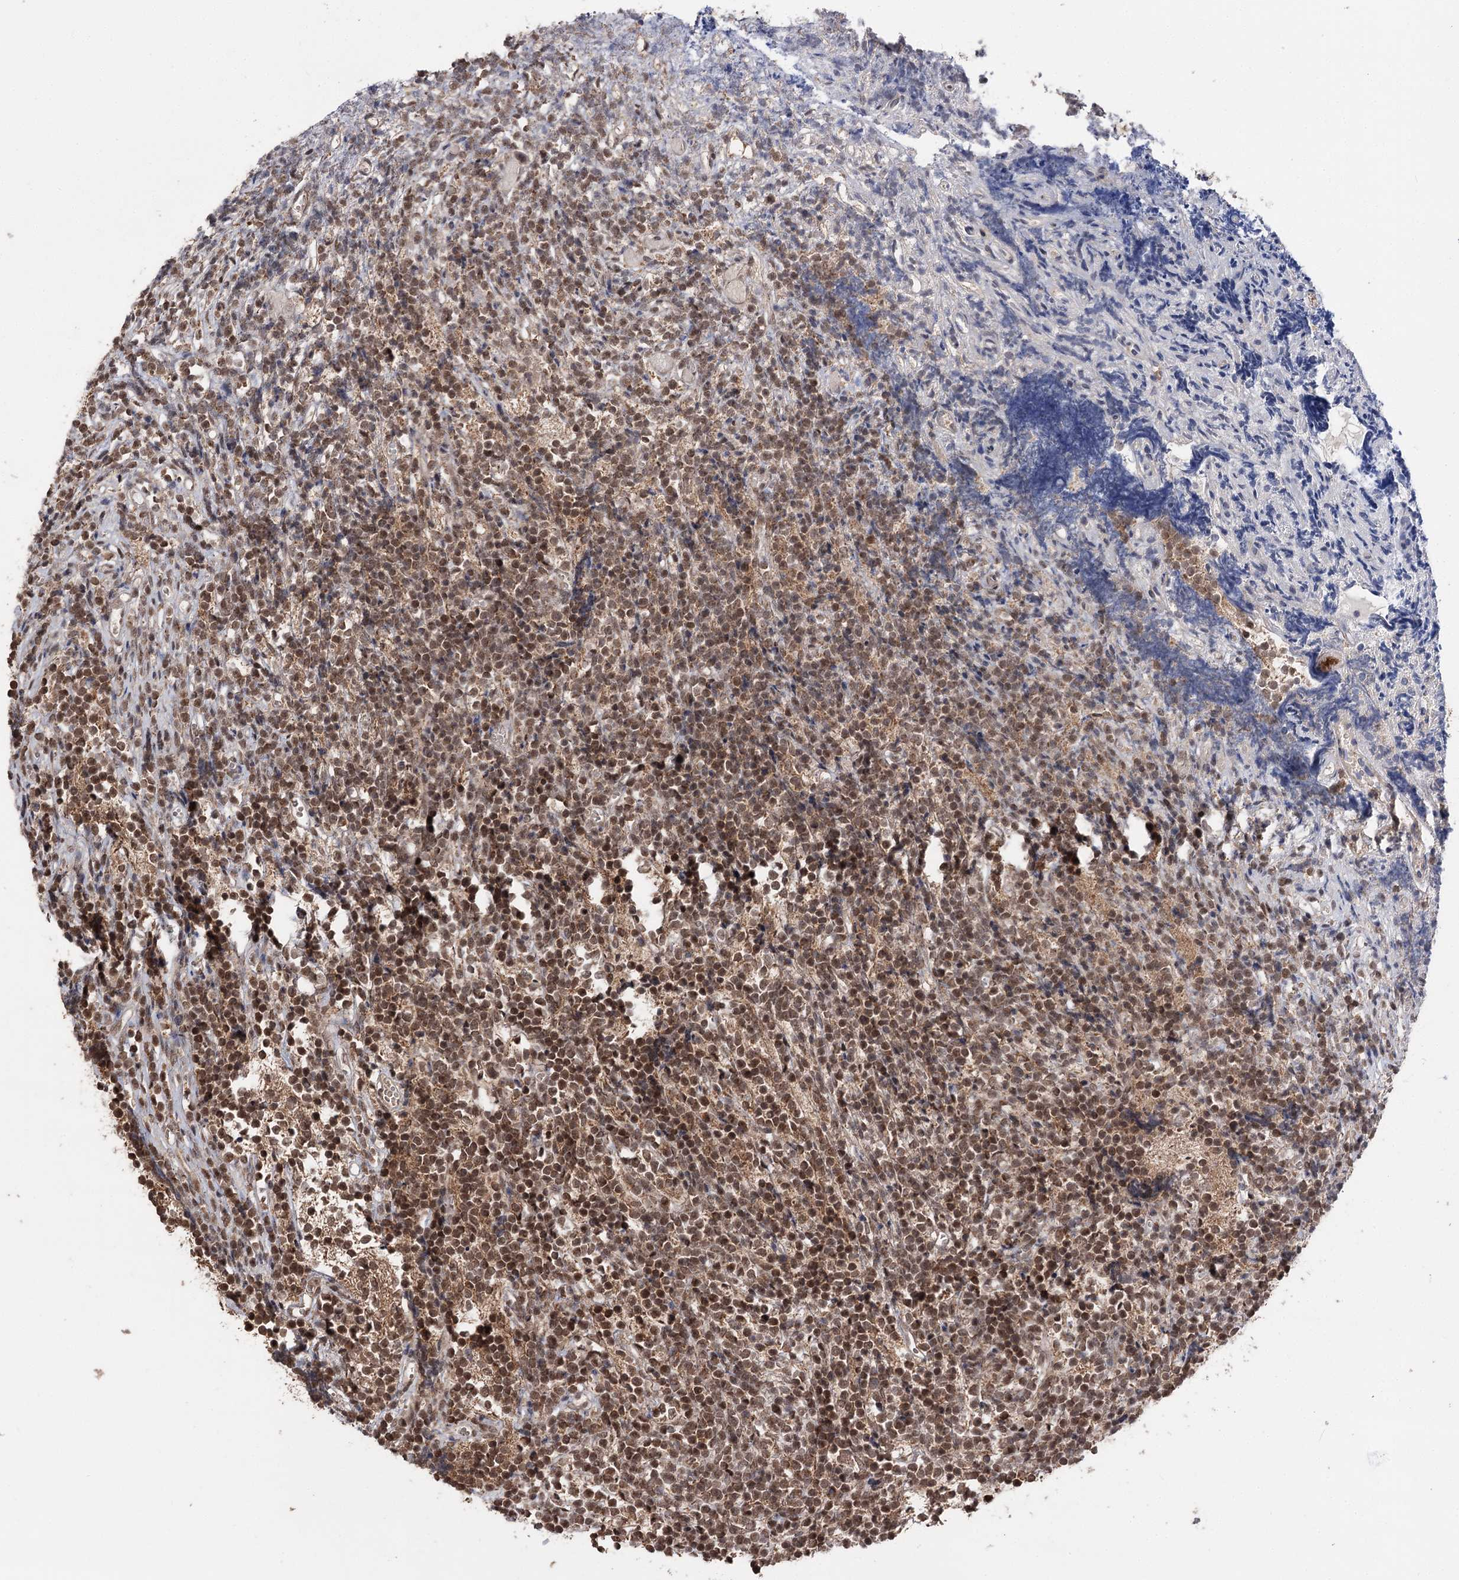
{"staining": {"intensity": "strong", "quantity": ">75%", "location": "nuclear"}, "tissue": "glioma", "cell_type": "Tumor cells", "image_type": "cancer", "snomed": [{"axis": "morphology", "description": "Glioma, malignant, Low grade"}, {"axis": "topography", "description": "Brain"}], "caption": "A high-resolution micrograph shows immunohistochemistry (IHC) staining of low-grade glioma (malignant), which shows strong nuclear staining in approximately >75% of tumor cells. Nuclei are stained in blue.", "gene": "FAM53B", "patient": {"sex": "female", "age": 1}}